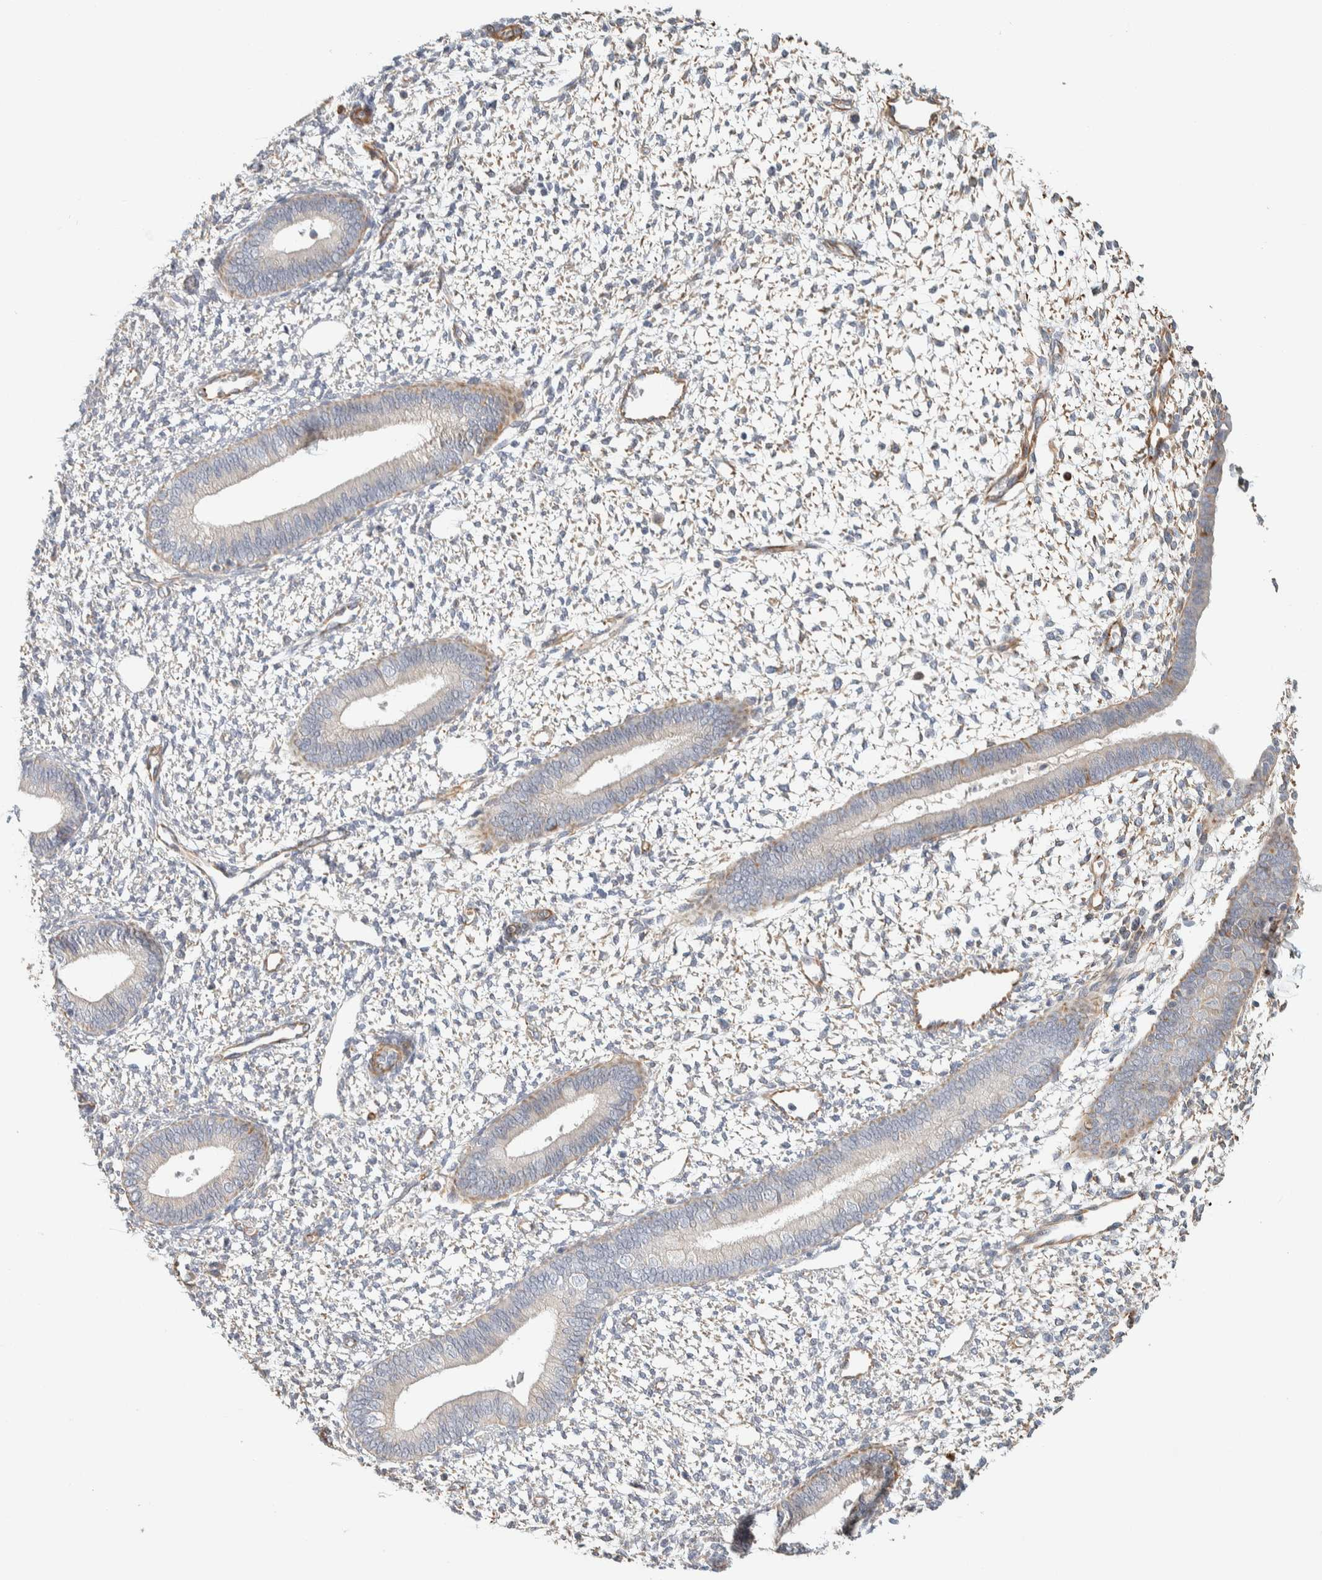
{"staining": {"intensity": "negative", "quantity": "none", "location": "none"}, "tissue": "endometrium", "cell_type": "Cells in endometrial stroma", "image_type": "normal", "snomed": [{"axis": "morphology", "description": "Normal tissue, NOS"}, {"axis": "topography", "description": "Endometrium"}], "caption": "DAB (3,3'-diaminobenzidine) immunohistochemical staining of benign human endometrium reveals no significant expression in cells in endometrial stroma.", "gene": "CDR2", "patient": {"sex": "female", "age": 46}}